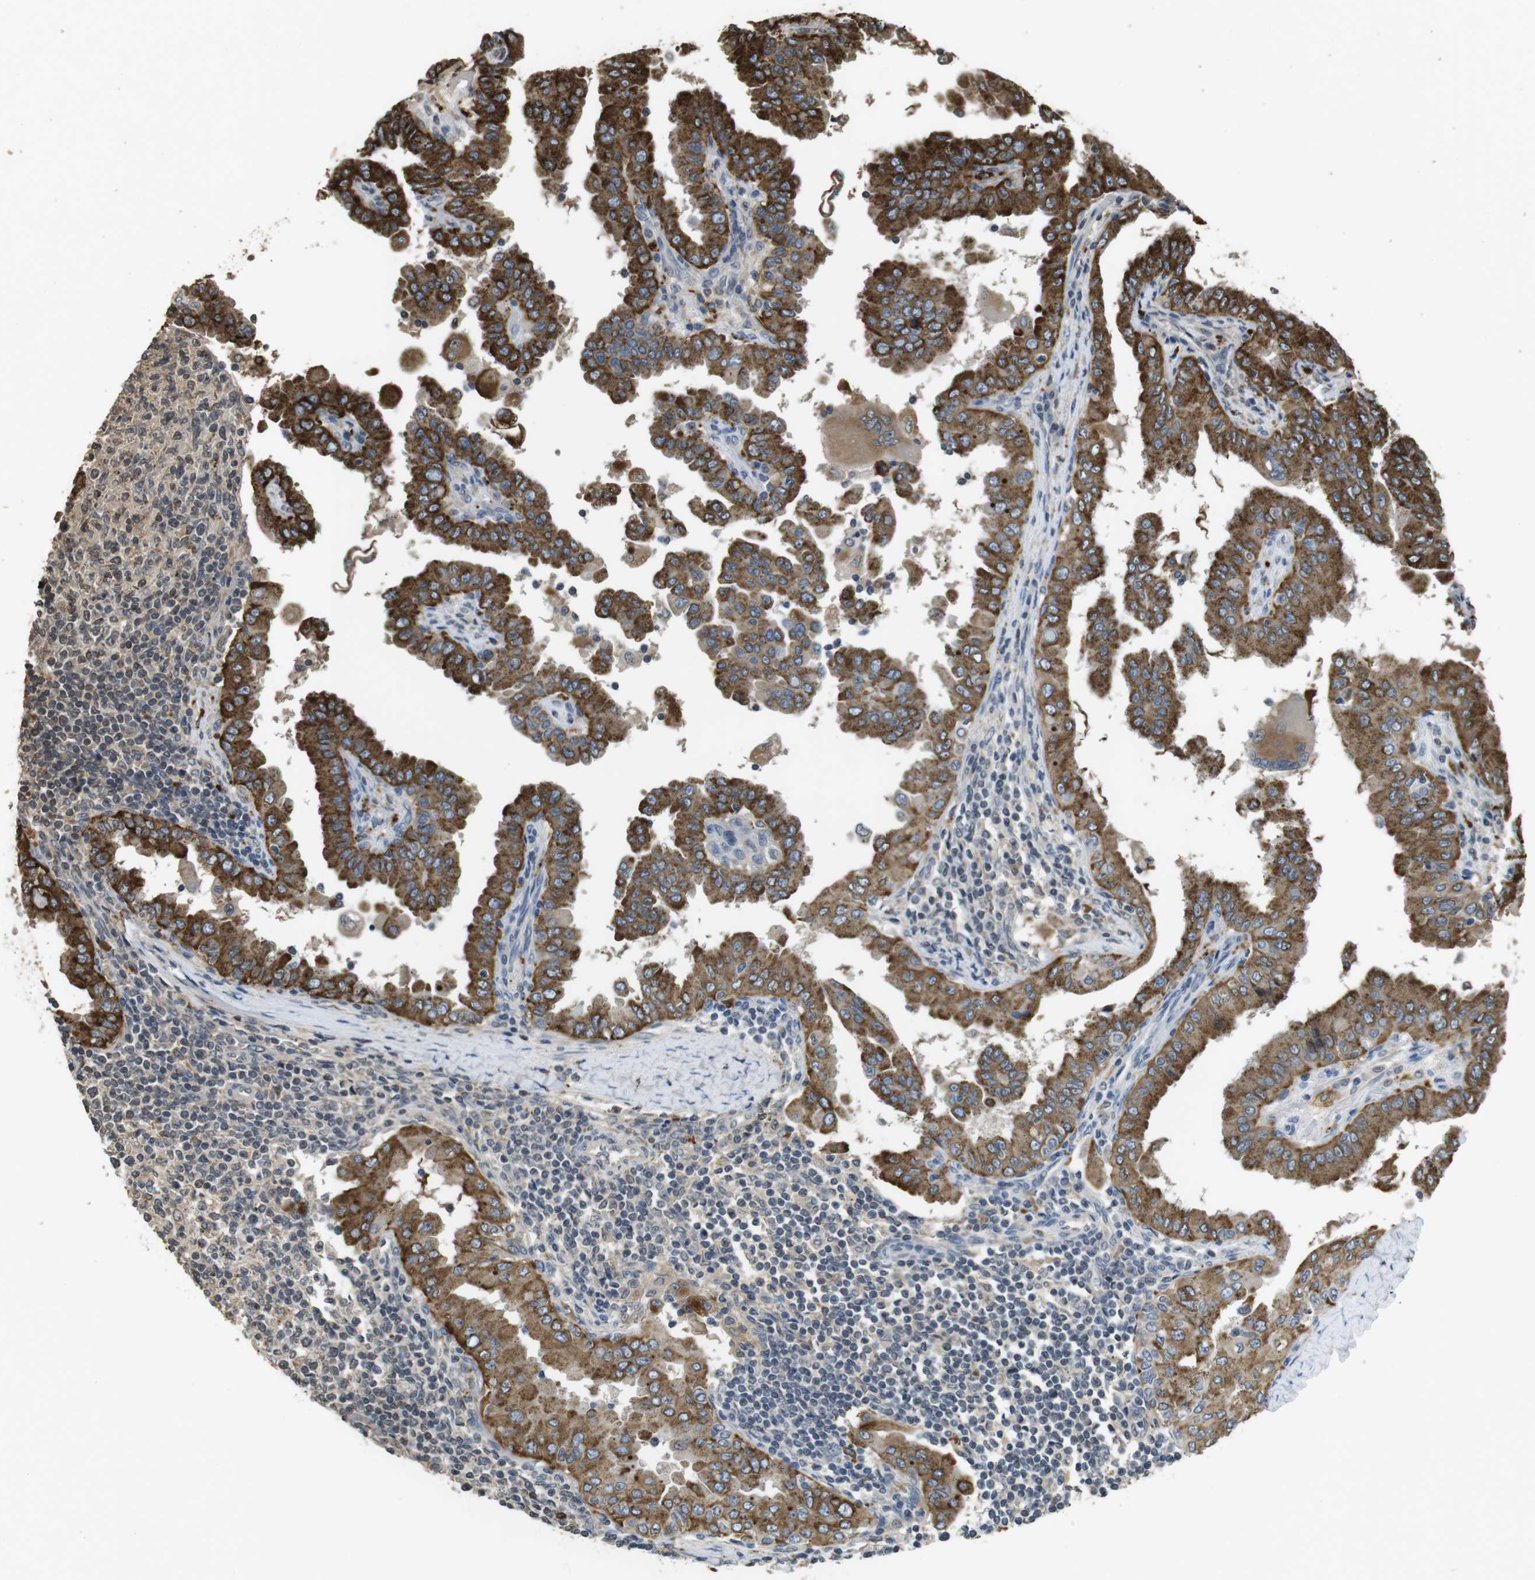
{"staining": {"intensity": "strong", "quantity": ">75%", "location": "cytoplasmic/membranous"}, "tissue": "thyroid cancer", "cell_type": "Tumor cells", "image_type": "cancer", "snomed": [{"axis": "morphology", "description": "Papillary adenocarcinoma, NOS"}, {"axis": "topography", "description": "Thyroid gland"}], "caption": "Thyroid papillary adenocarcinoma was stained to show a protein in brown. There is high levels of strong cytoplasmic/membranous expression in approximately >75% of tumor cells.", "gene": "FZD10", "patient": {"sex": "male", "age": 33}}